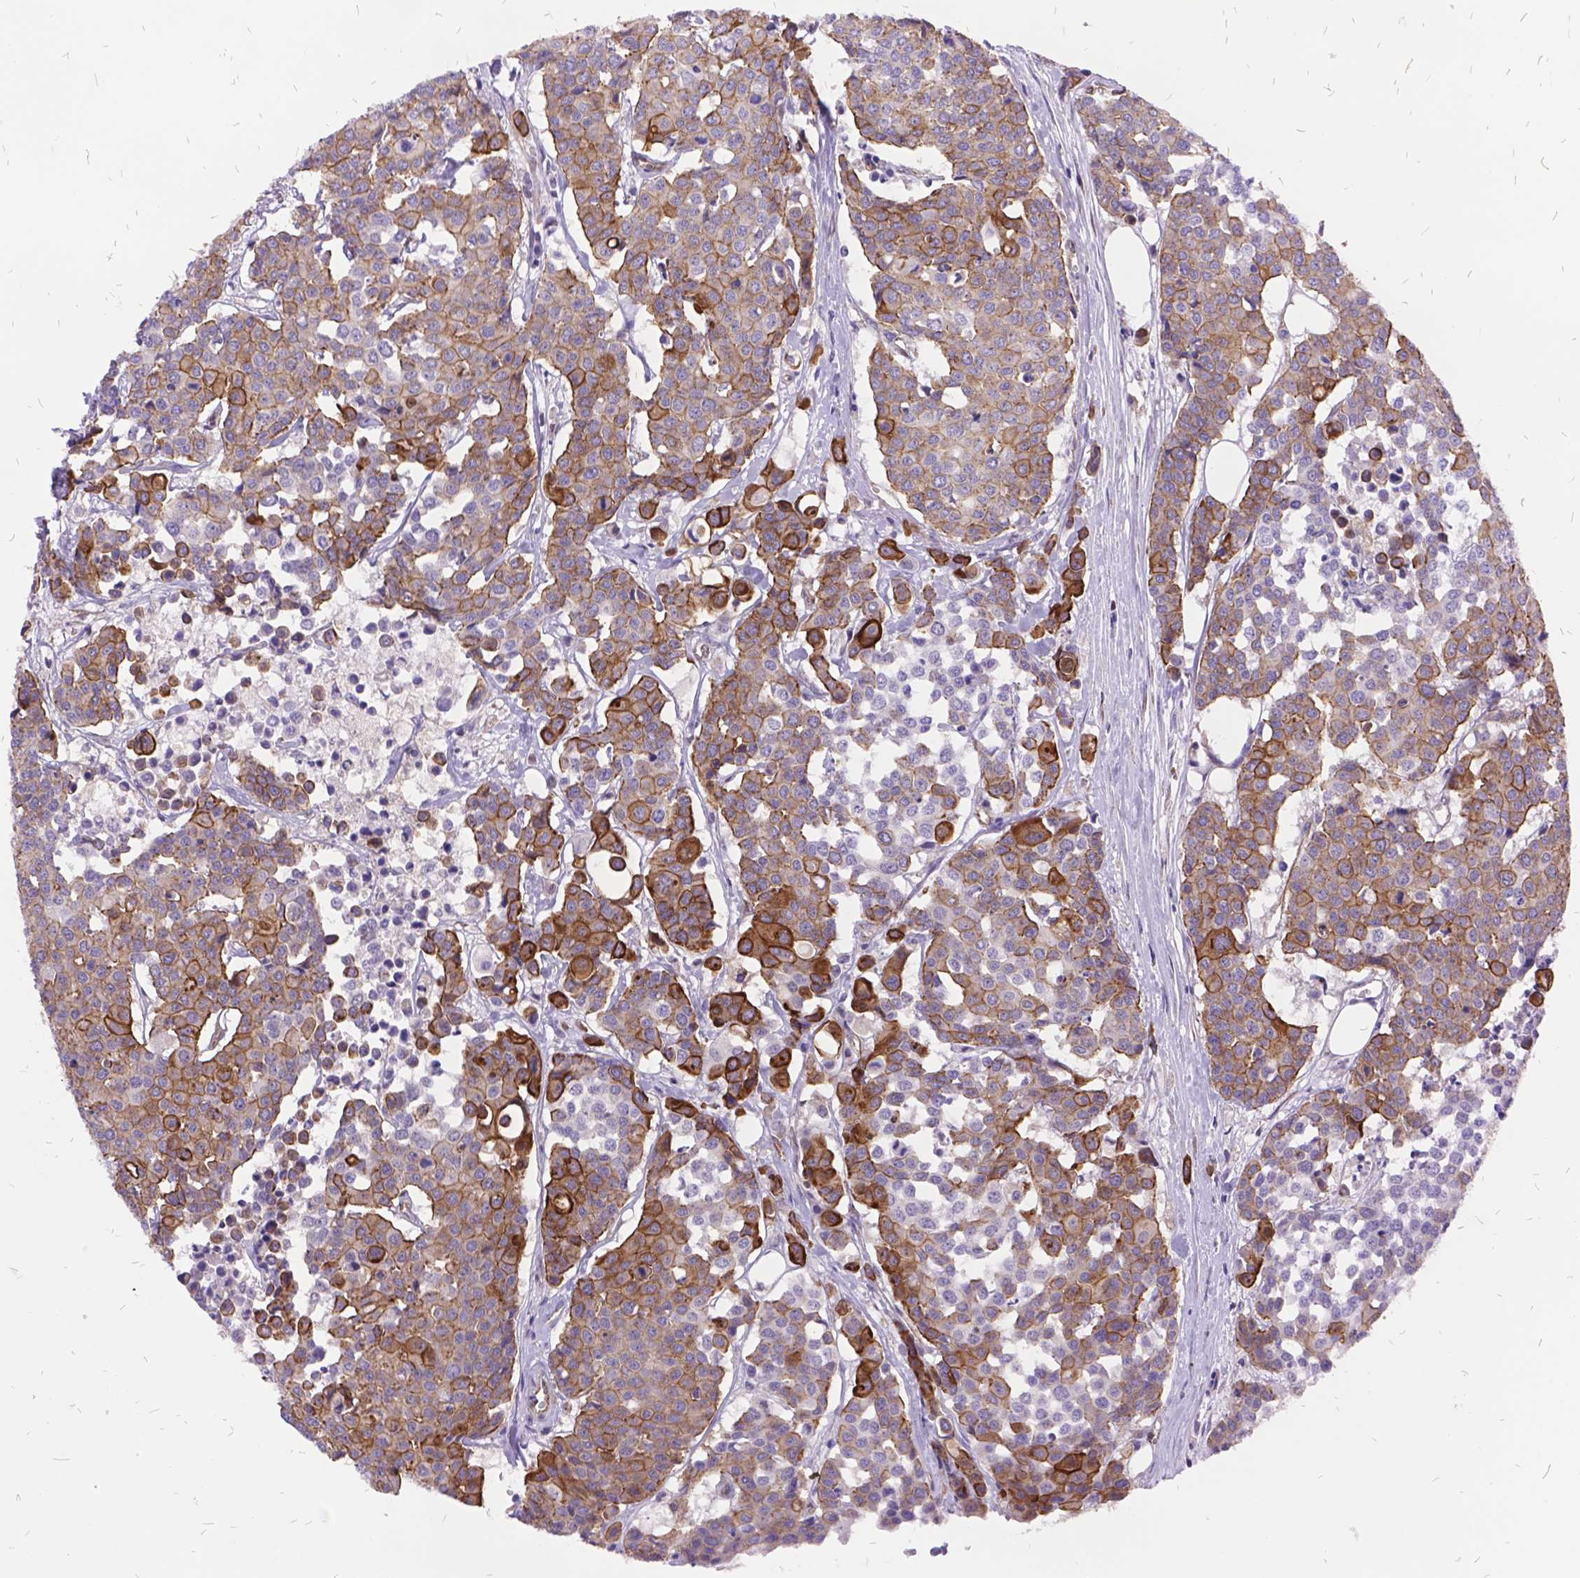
{"staining": {"intensity": "weak", "quantity": ">75%", "location": "cytoplasmic/membranous"}, "tissue": "carcinoid", "cell_type": "Tumor cells", "image_type": "cancer", "snomed": [{"axis": "morphology", "description": "Carcinoid, malignant, NOS"}, {"axis": "topography", "description": "Colon"}], "caption": "High-power microscopy captured an immunohistochemistry histopathology image of carcinoid, revealing weak cytoplasmic/membranous positivity in approximately >75% of tumor cells.", "gene": "GRB7", "patient": {"sex": "male", "age": 81}}